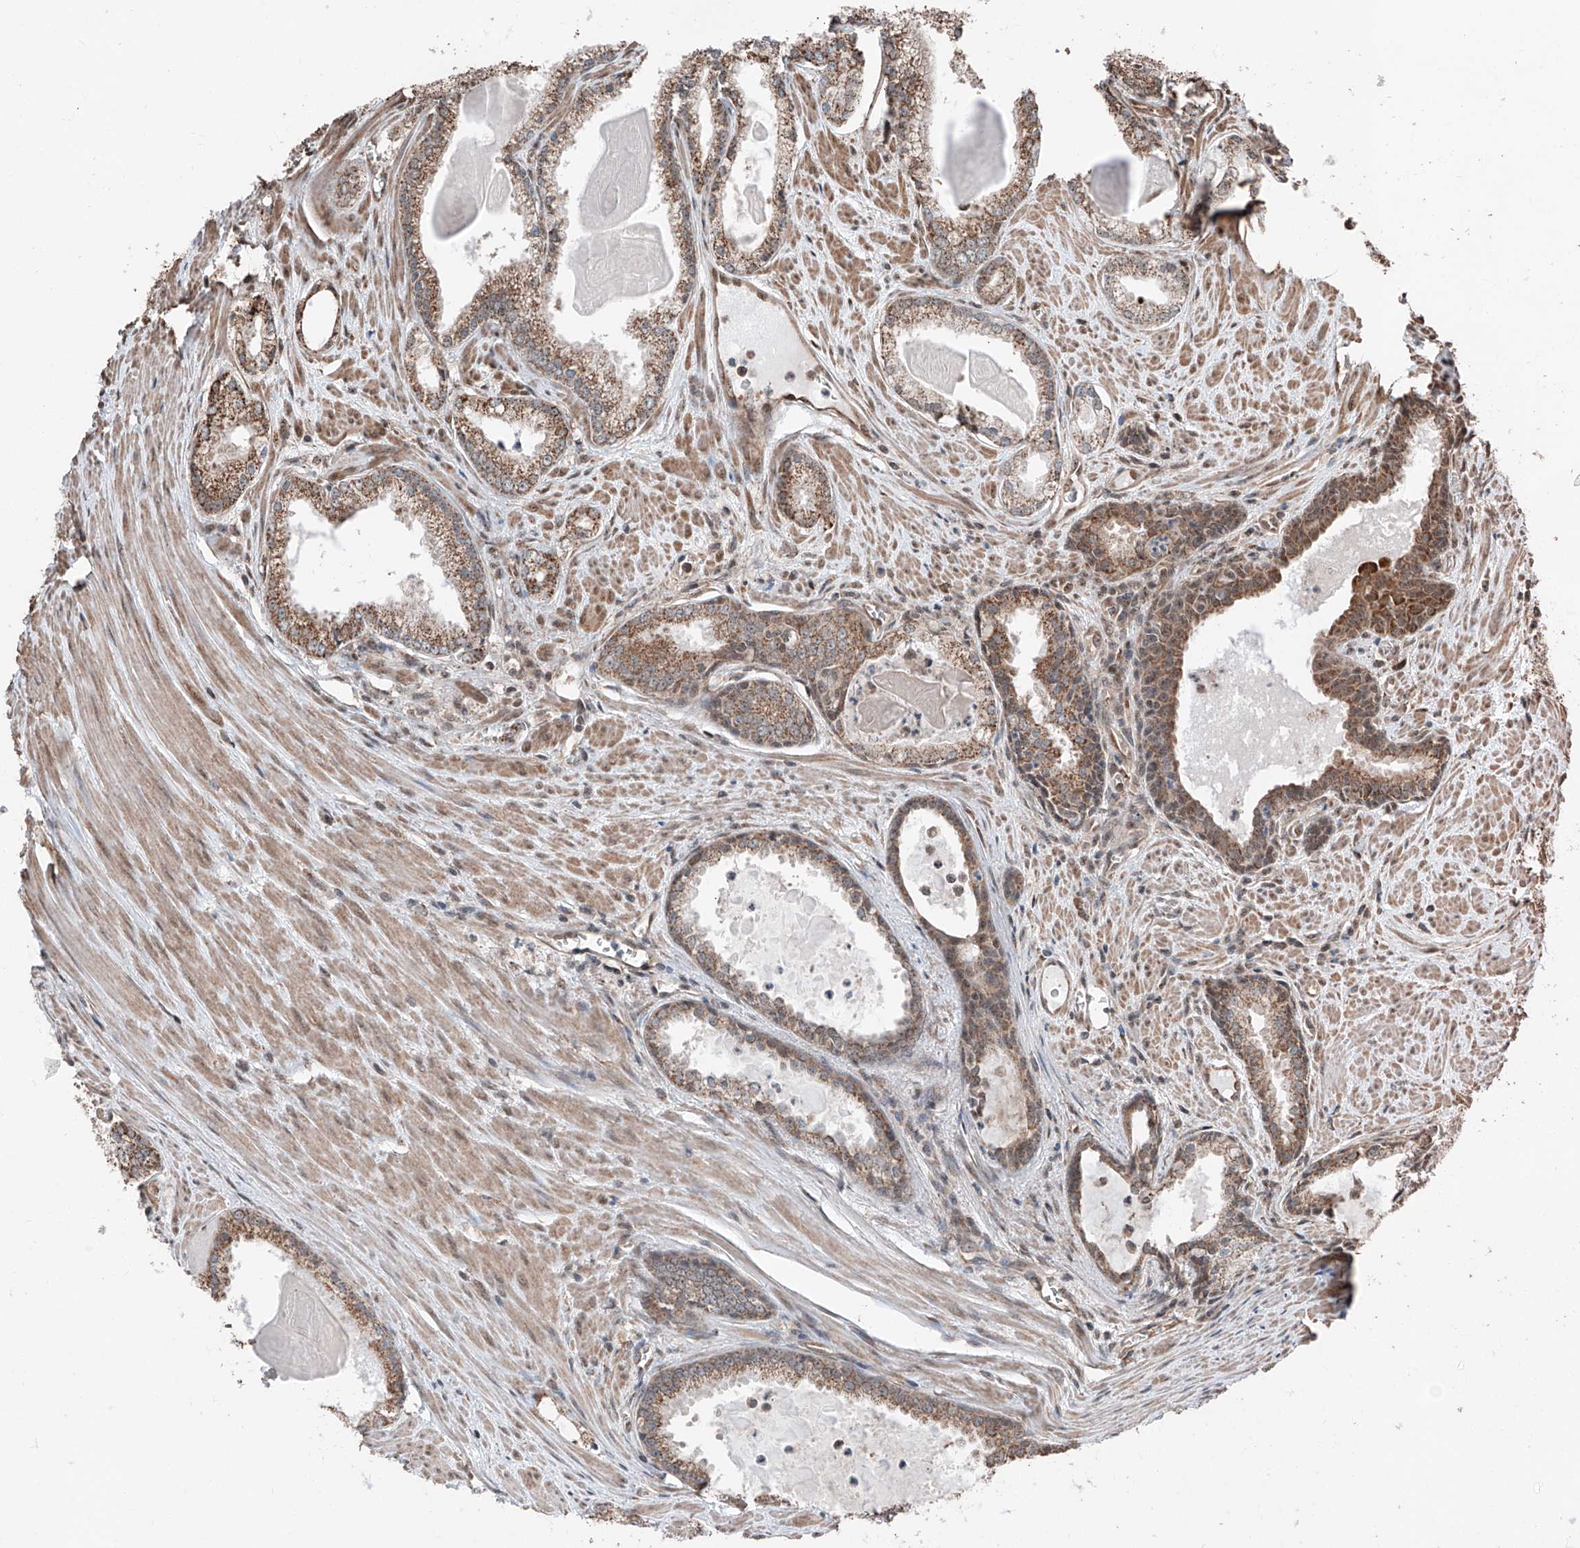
{"staining": {"intensity": "moderate", "quantity": ">75%", "location": "cytoplasmic/membranous"}, "tissue": "prostate cancer", "cell_type": "Tumor cells", "image_type": "cancer", "snomed": [{"axis": "morphology", "description": "Adenocarcinoma, Low grade"}, {"axis": "topography", "description": "Prostate"}], "caption": "Prostate low-grade adenocarcinoma stained for a protein displays moderate cytoplasmic/membranous positivity in tumor cells.", "gene": "ZNF445", "patient": {"sex": "male", "age": 54}}